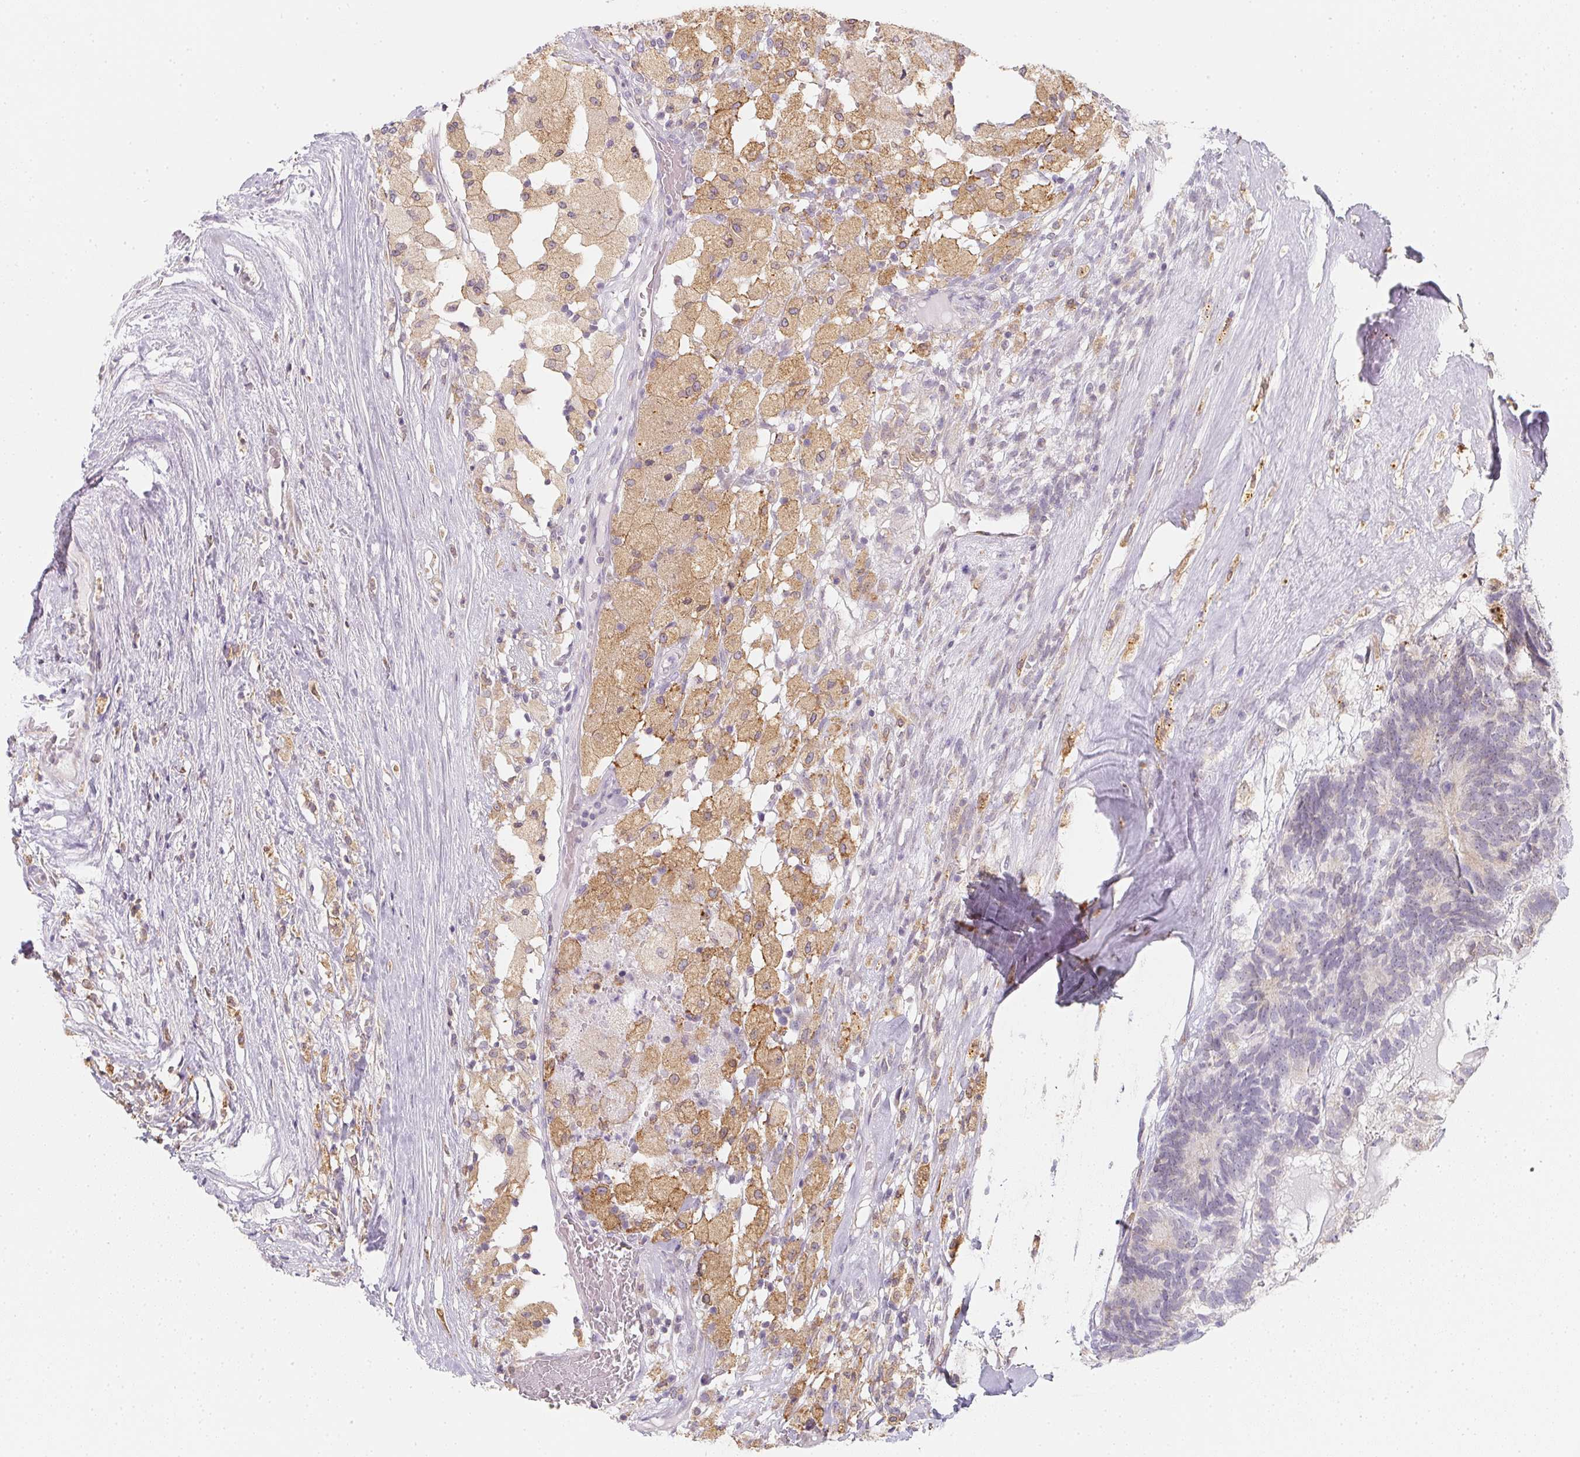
{"staining": {"intensity": "weak", "quantity": "25%-75%", "location": "cytoplasmic/membranous"}, "tissue": "testis cancer", "cell_type": "Tumor cells", "image_type": "cancer", "snomed": [{"axis": "morphology", "description": "Seminoma, NOS"}, {"axis": "morphology", "description": "Carcinoma, Embryonal, NOS"}, {"axis": "topography", "description": "Testis"}], "caption": "Immunohistochemical staining of human testis cancer (embryonal carcinoma) displays weak cytoplasmic/membranous protein positivity in approximately 25%-75% of tumor cells.", "gene": "SOAT1", "patient": {"sex": "male", "age": 41}}